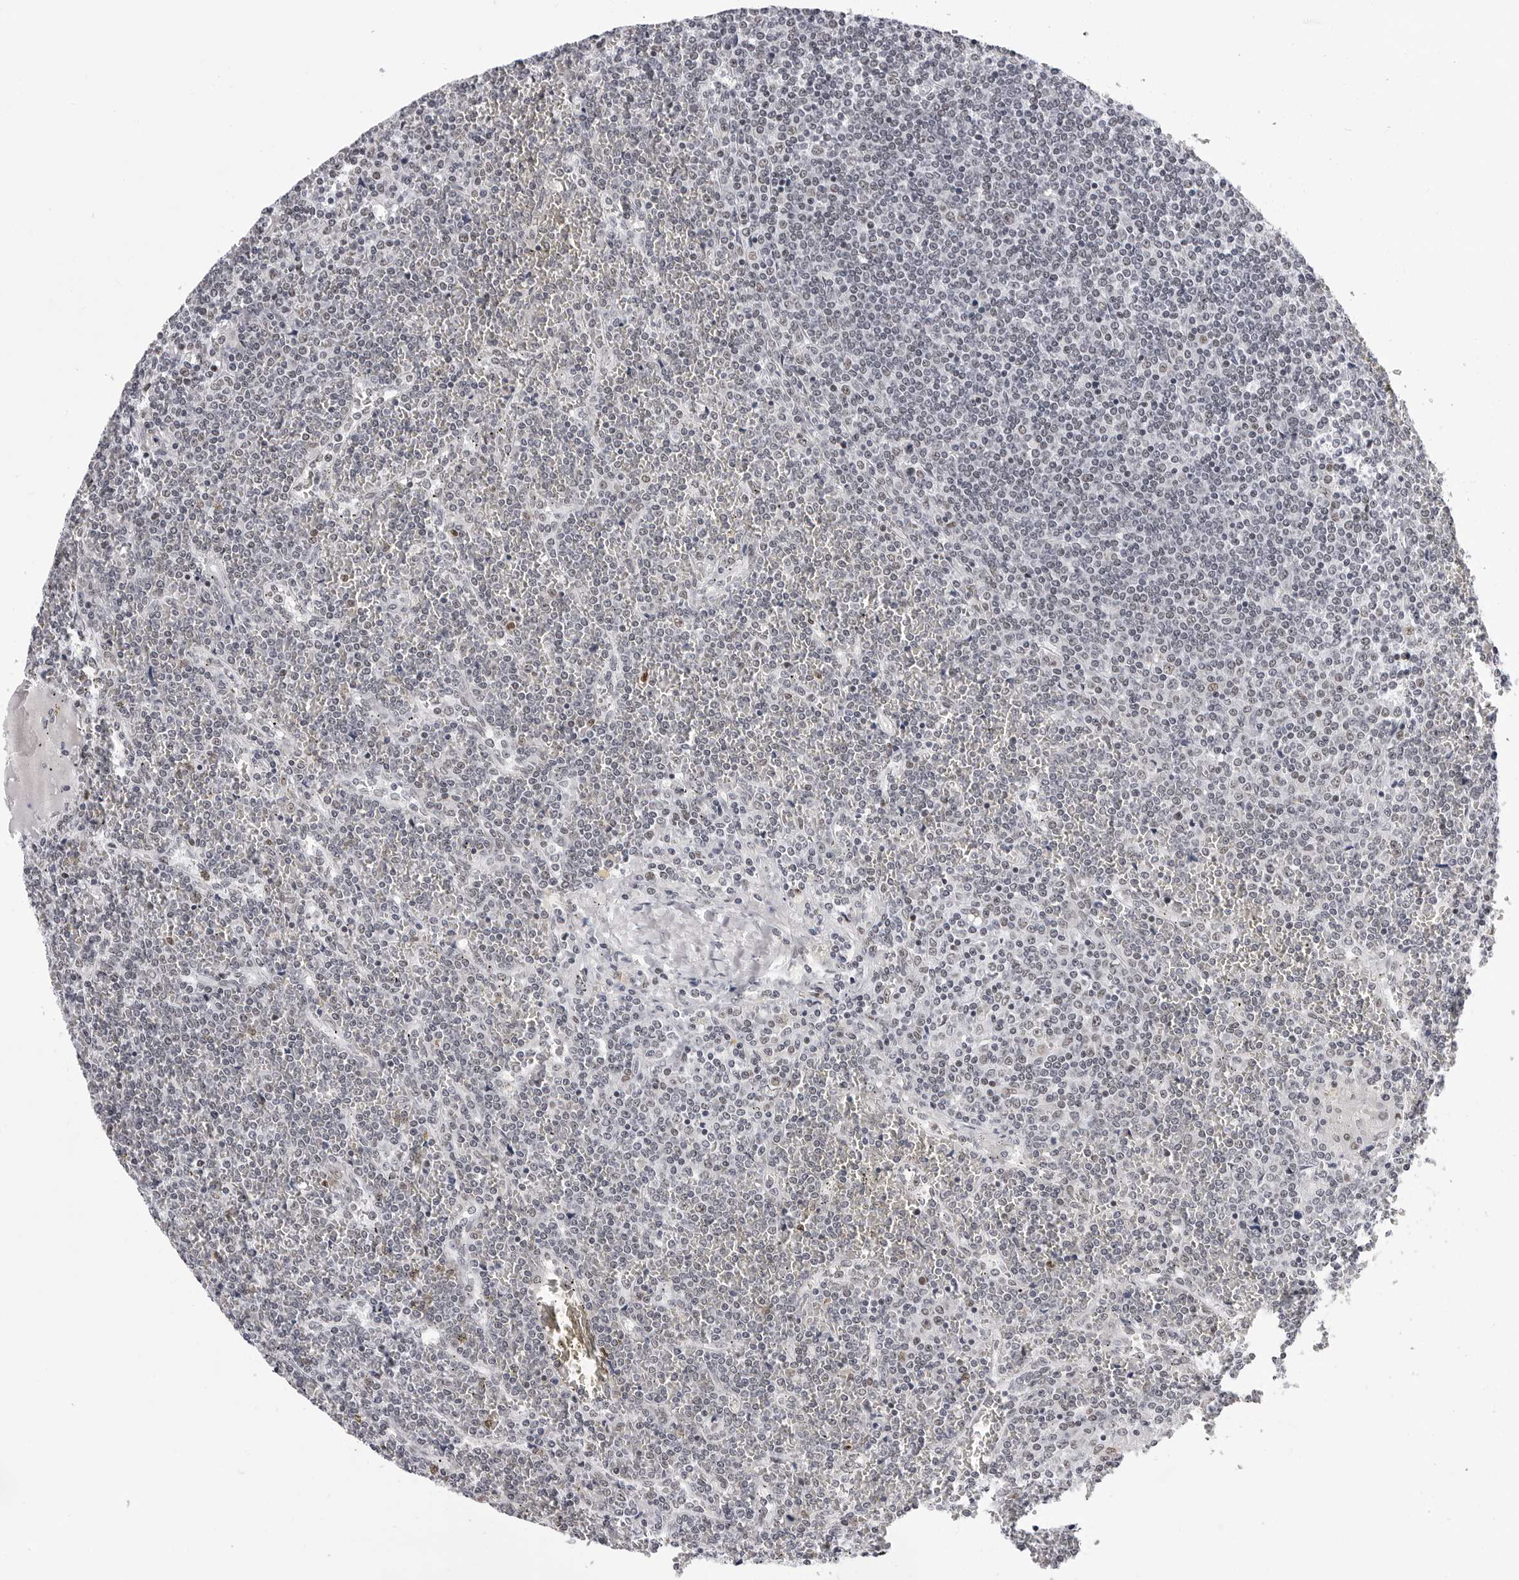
{"staining": {"intensity": "negative", "quantity": "none", "location": "none"}, "tissue": "lymphoma", "cell_type": "Tumor cells", "image_type": "cancer", "snomed": [{"axis": "morphology", "description": "Malignant lymphoma, non-Hodgkin's type, Low grade"}, {"axis": "topography", "description": "Spleen"}], "caption": "Immunohistochemical staining of human lymphoma reveals no significant staining in tumor cells. Brightfield microscopy of immunohistochemistry stained with DAB (brown) and hematoxylin (blue), captured at high magnification.", "gene": "SF3B4", "patient": {"sex": "female", "age": 19}}